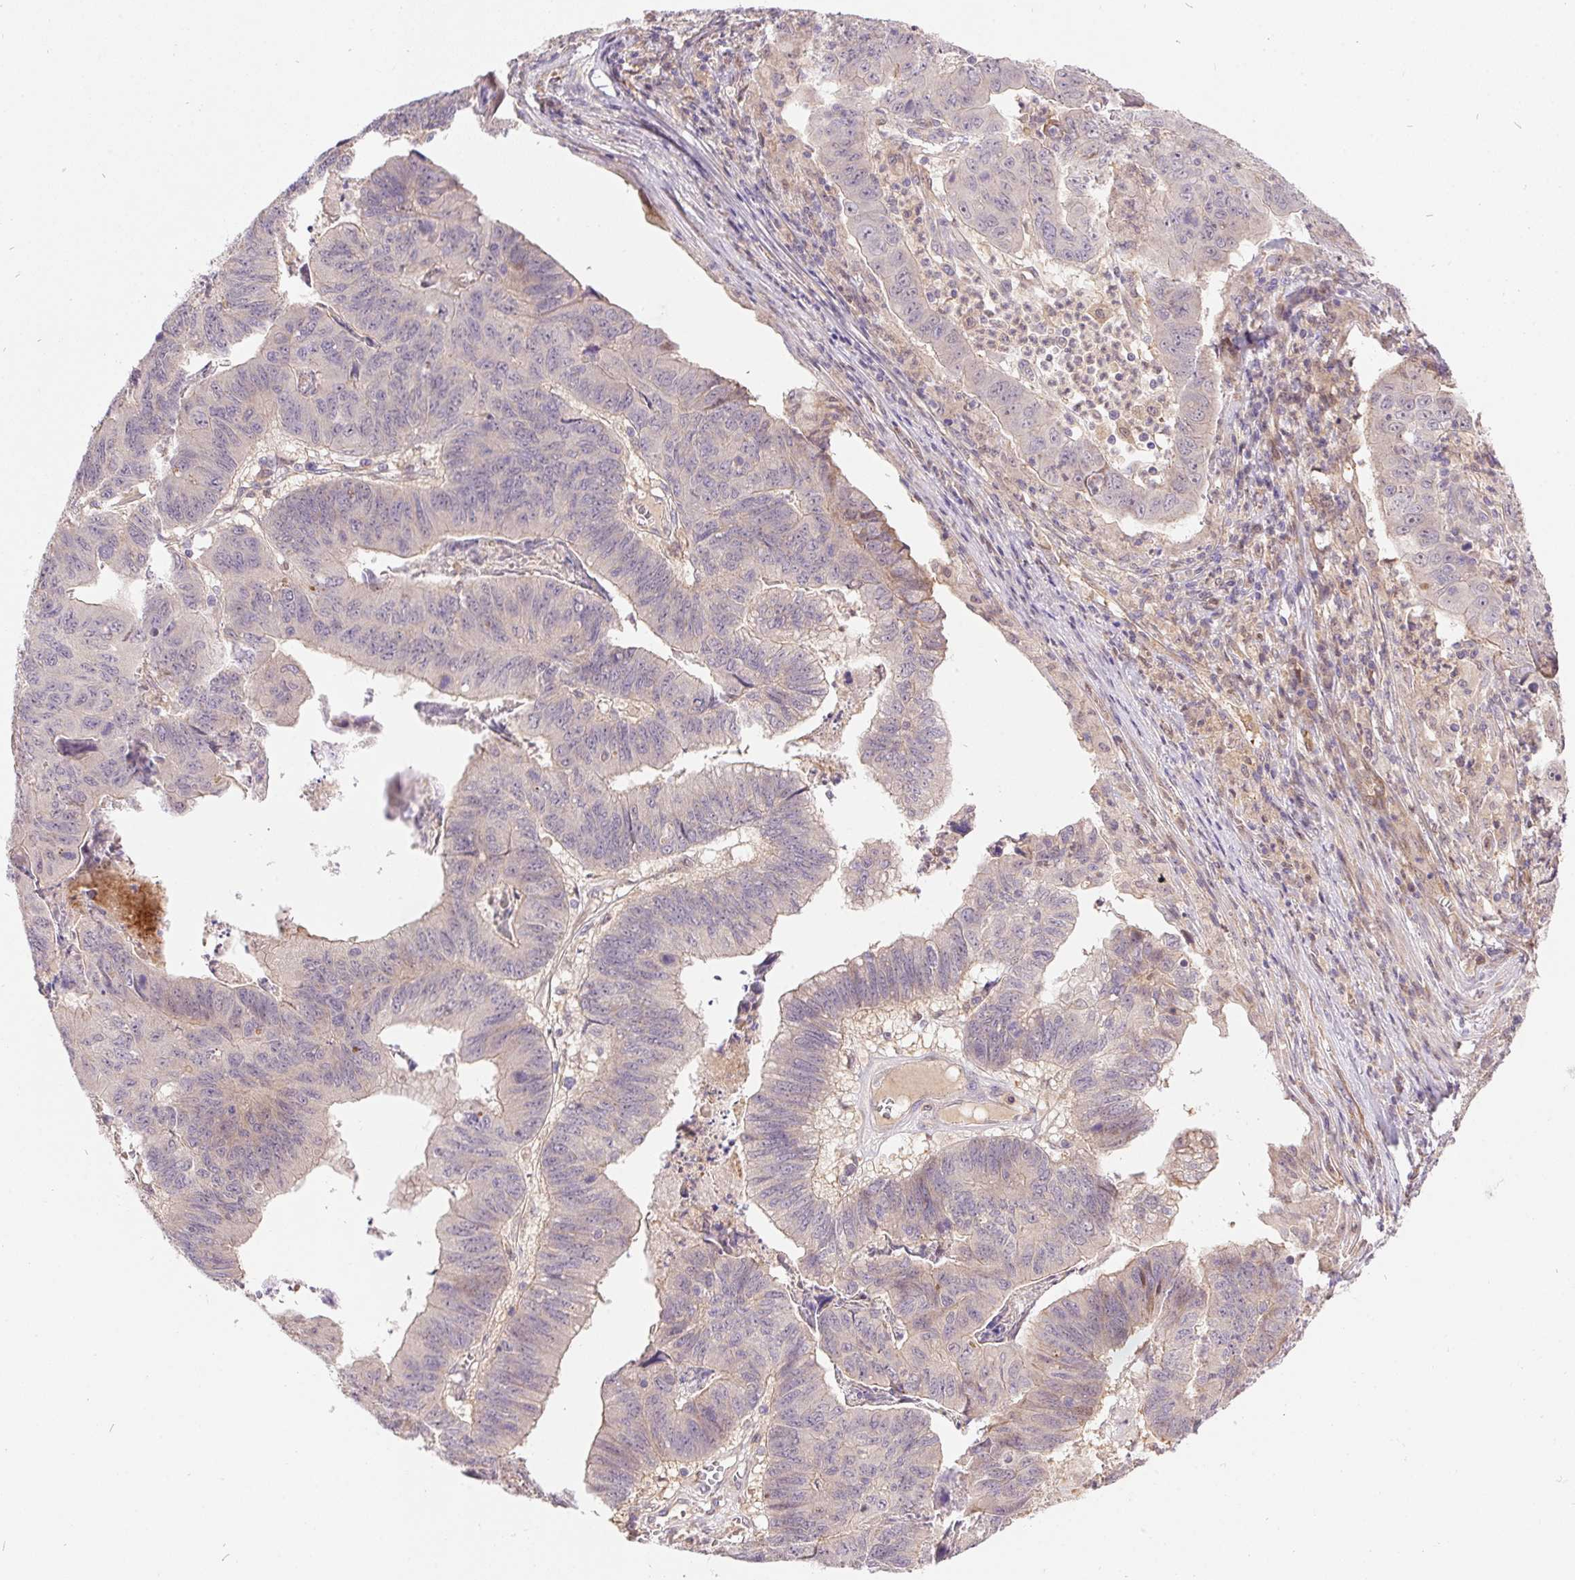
{"staining": {"intensity": "negative", "quantity": "none", "location": "none"}, "tissue": "stomach cancer", "cell_type": "Tumor cells", "image_type": "cancer", "snomed": [{"axis": "morphology", "description": "Adenocarcinoma, NOS"}, {"axis": "topography", "description": "Stomach, lower"}], "caption": "An image of stomach cancer stained for a protein exhibits no brown staining in tumor cells. Nuclei are stained in blue.", "gene": "NUDT16", "patient": {"sex": "male", "age": 77}}